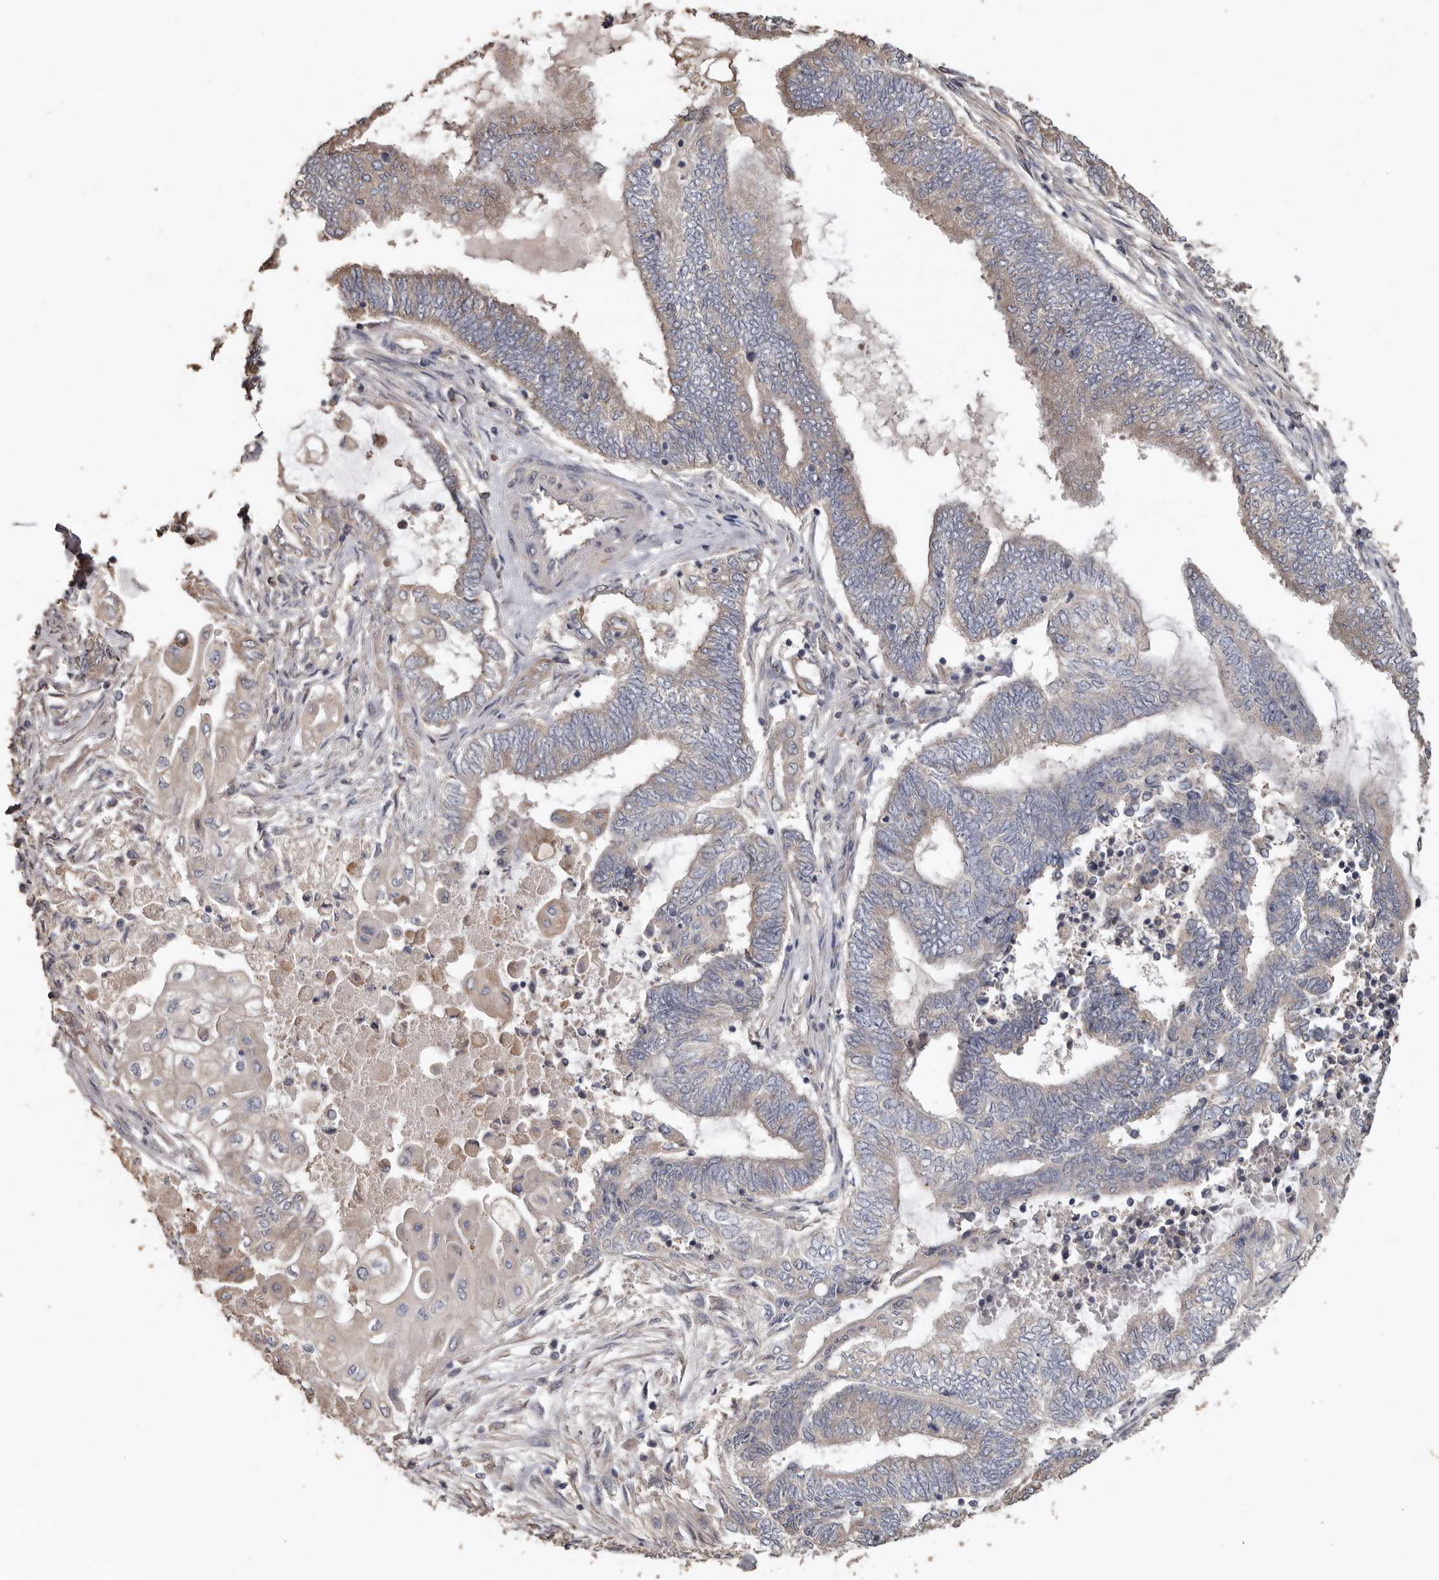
{"staining": {"intensity": "weak", "quantity": "<25%", "location": "cytoplasmic/membranous"}, "tissue": "endometrial cancer", "cell_type": "Tumor cells", "image_type": "cancer", "snomed": [{"axis": "morphology", "description": "Adenocarcinoma, NOS"}, {"axis": "topography", "description": "Uterus"}, {"axis": "topography", "description": "Endometrium"}], "caption": "Endometrial adenocarcinoma stained for a protein using immunohistochemistry (IHC) displays no positivity tumor cells.", "gene": "FLCN", "patient": {"sex": "female", "age": 70}}